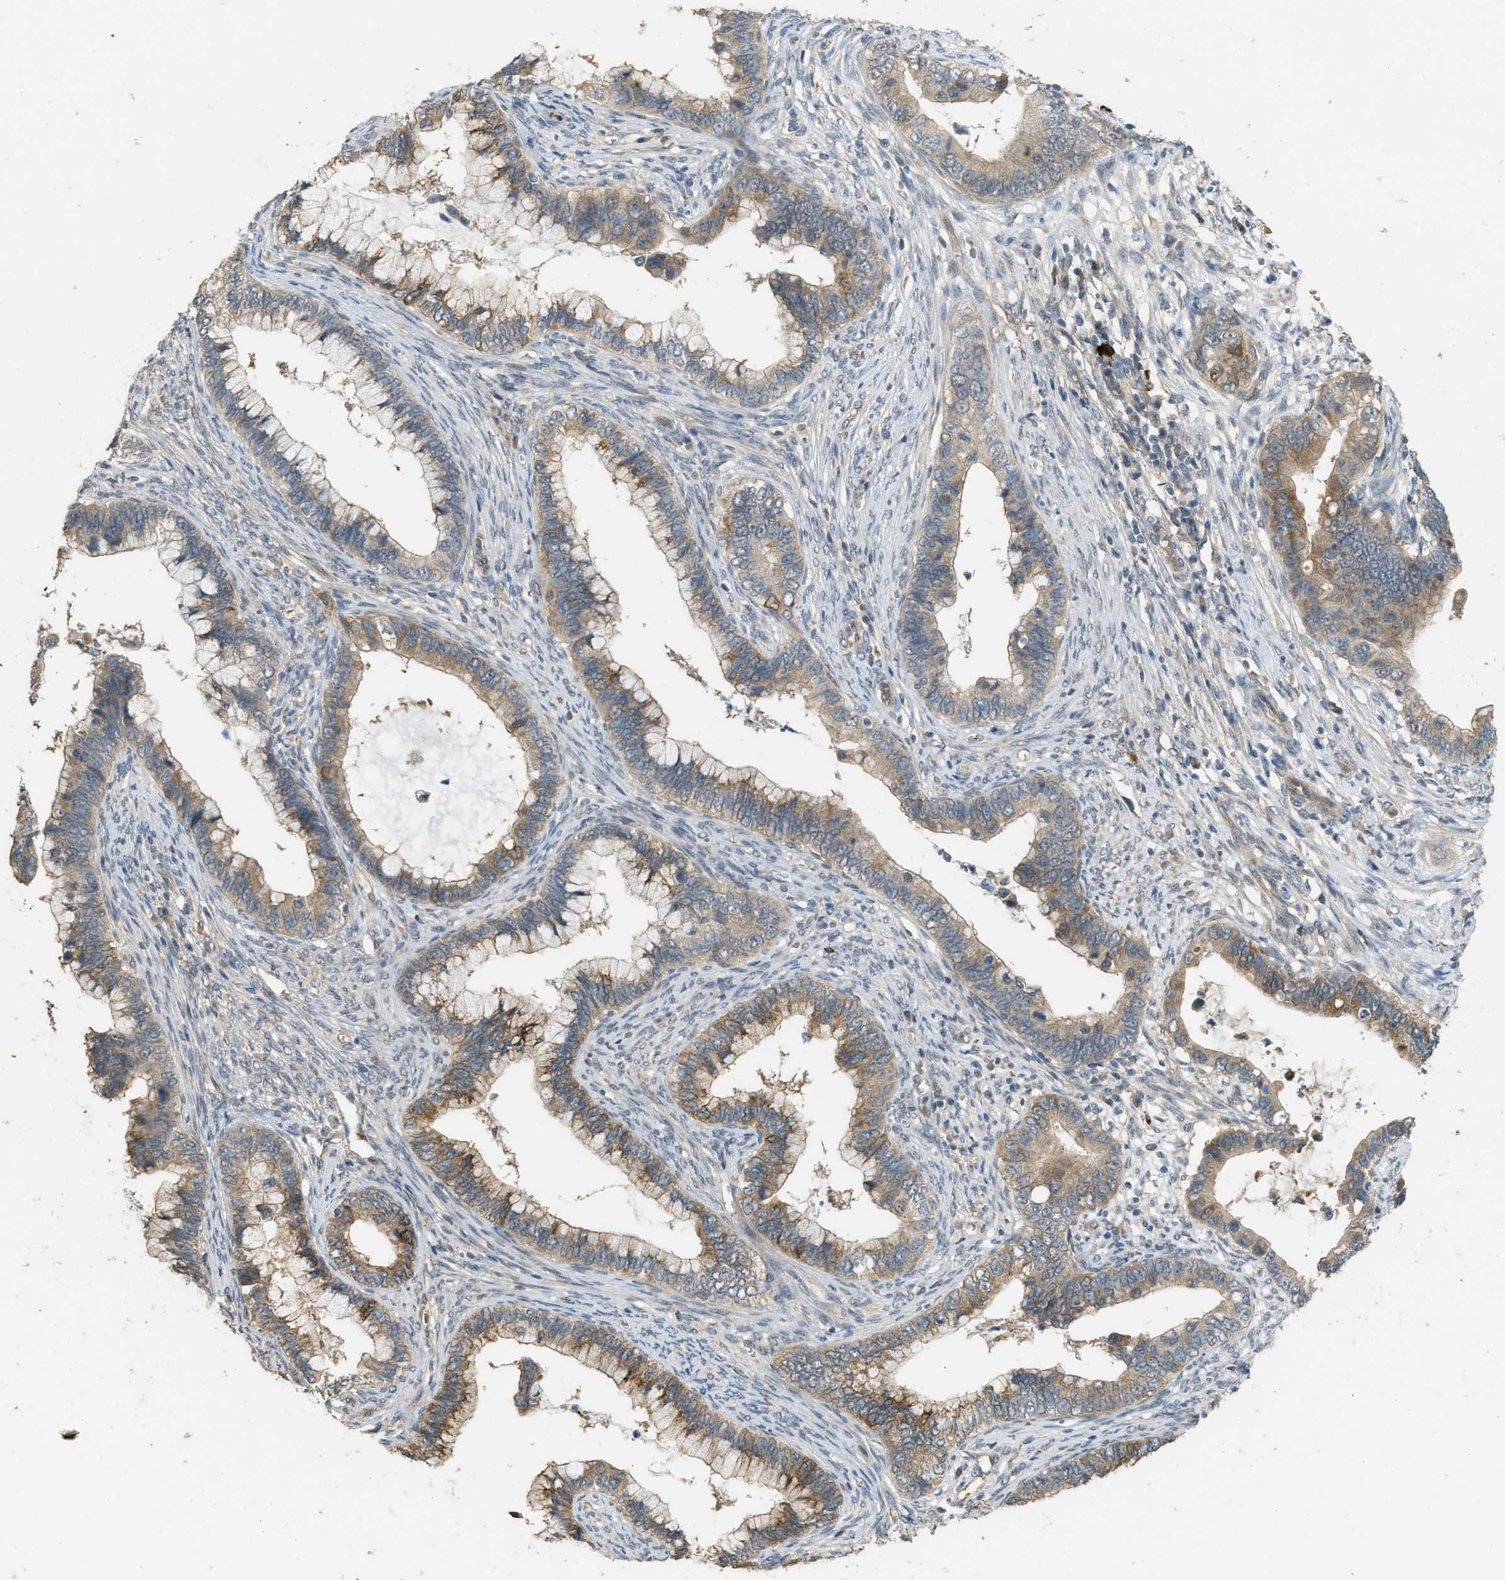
{"staining": {"intensity": "moderate", "quantity": ">75%", "location": "cytoplasmic/membranous"}, "tissue": "cervical cancer", "cell_type": "Tumor cells", "image_type": "cancer", "snomed": [{"axis": "morphology", "description": "Adenocarcinoma, NOS"}, {"axis": "topography", "description": "Cervix"}], "caption": "A medium amount of moderate cytoplasmic/membranous expression is seen in approximately >75% of tumor cells in cervical adenocarcinoma tissue. (DAB (3,3'-diaminobenzidine) IHC, brown staining for protein, blue staining for nuclei).", "gene": "IGF2BP2", "patient": {"sex": "female", "age": 44}}